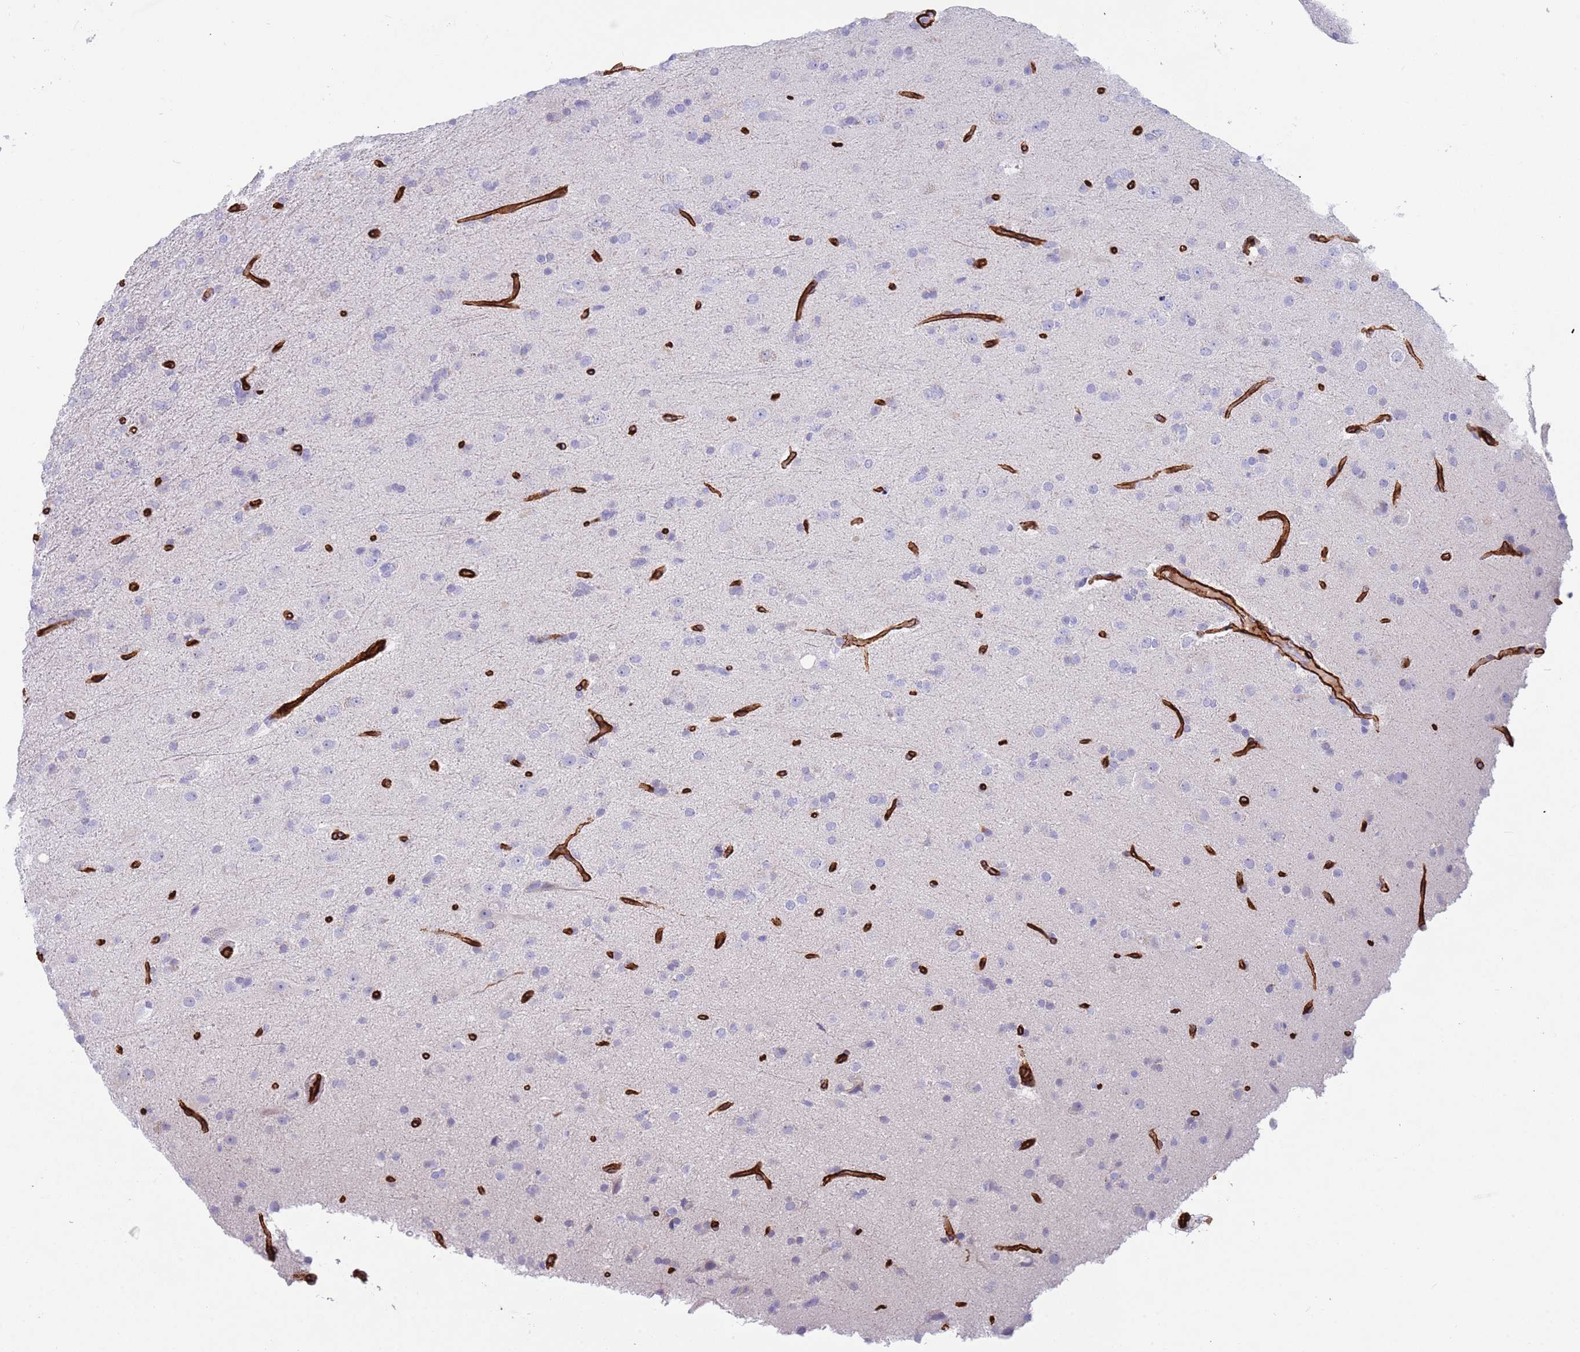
{"staining": {"intensity": "negative", "quantity": "none", "location": "none"}, "tissue": "glioma", "cell_type": "Tumor cells", "image_type": "cancer", "snomed": [{"axis": "morphology", "description": "Glioma, malignant, Low grade"}, {"axis": "topography", "description": "Brain"}], "caption": "This is an IHC image of human glioma. There is no expression in tumor cells.", "gene": "CAV2", "patient": {"sex": "male", "age": 65}}